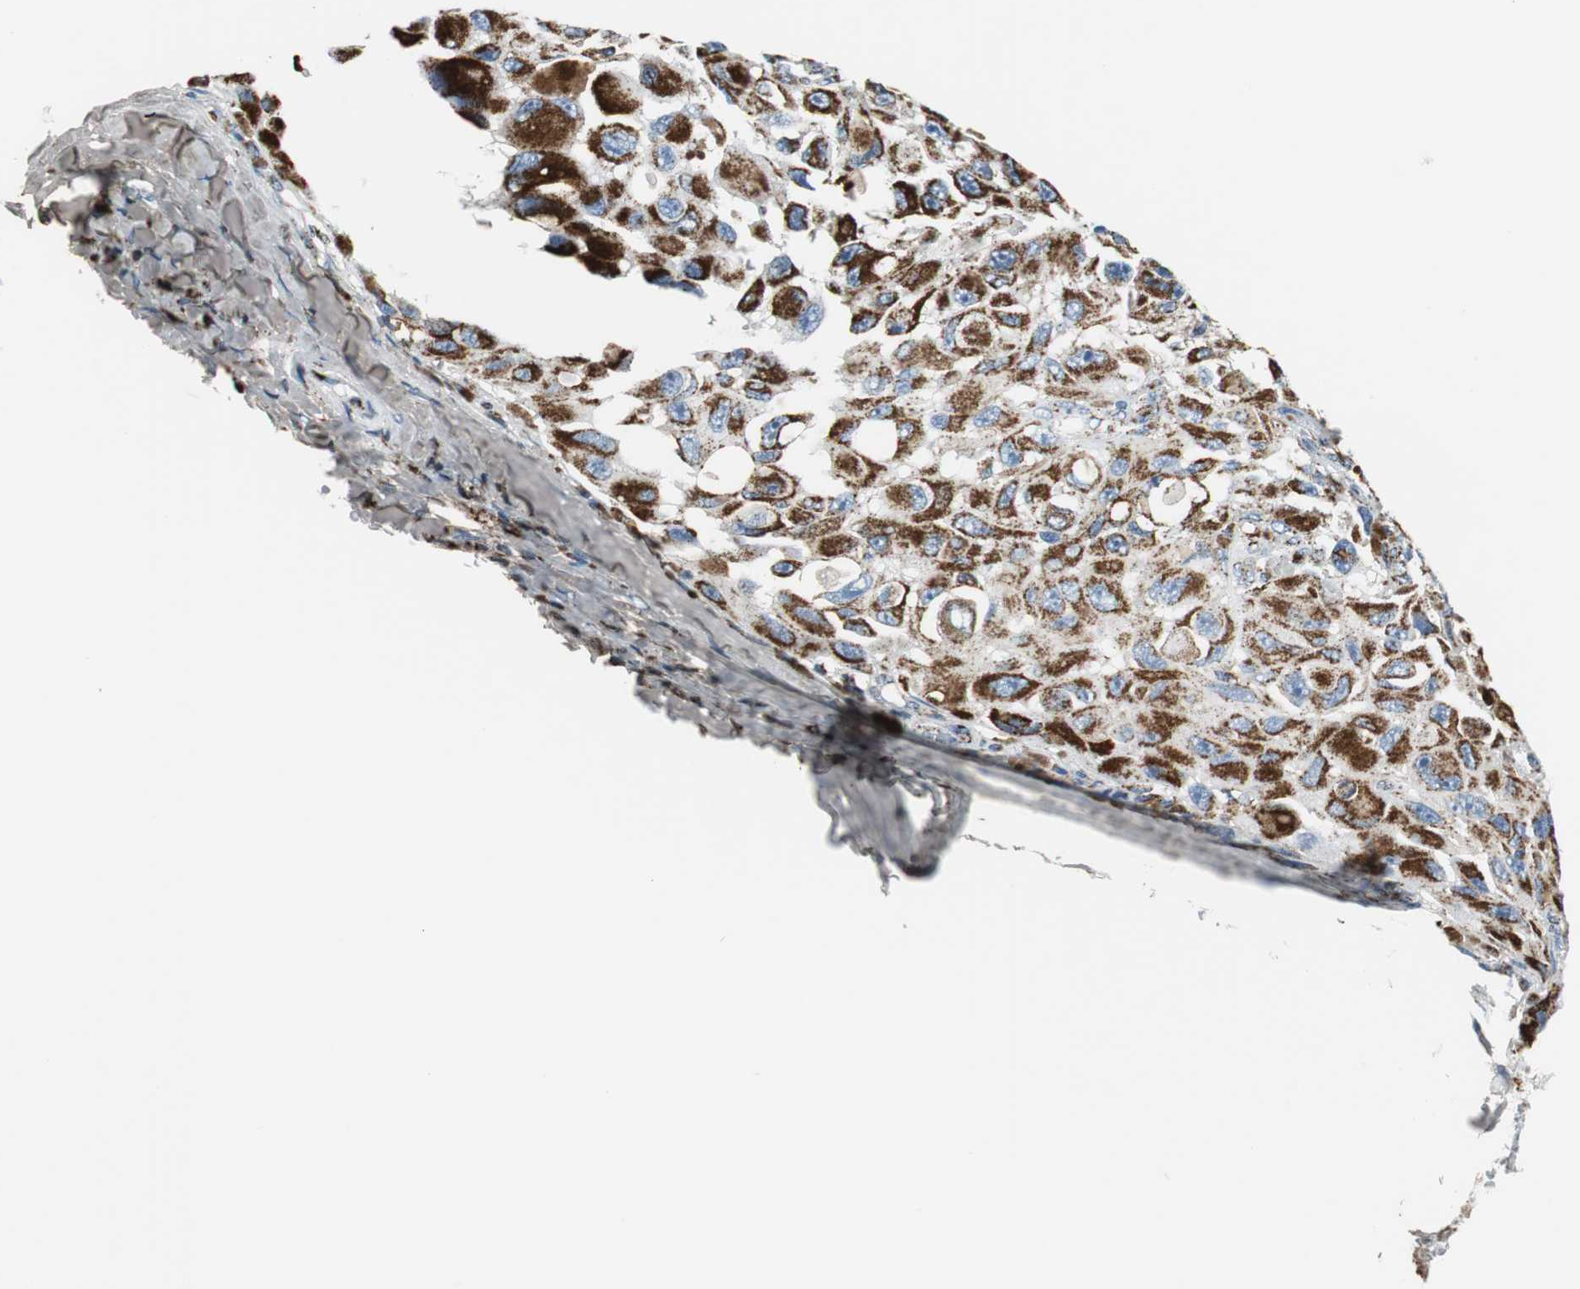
{"staining": {"intensity": "strong", "quantity": ">75%", "location": "cytoplasmic/membranous"}, "tissue": "melanoma", "cell_type": "Tumor cells", "image_type": "cancer", "snomed": [{"axis": "morphology", "description": "Malignant melanoma, NOS"}, {"axis": "topography", "description": "Skin"}], "caption": "Immunohistochemistry (IHC) photomicrograph of neoplastic tissue: human malignant melanoma stained using IHC exhibits high levels of strong protein expression localized specifically in the cytoplasmic/membranous of tumor cells, appearing as a cytoplasmic/membranous brown color.", "gene": "C1QTNF7", "patient": {"sex": "female", "age": 73}}